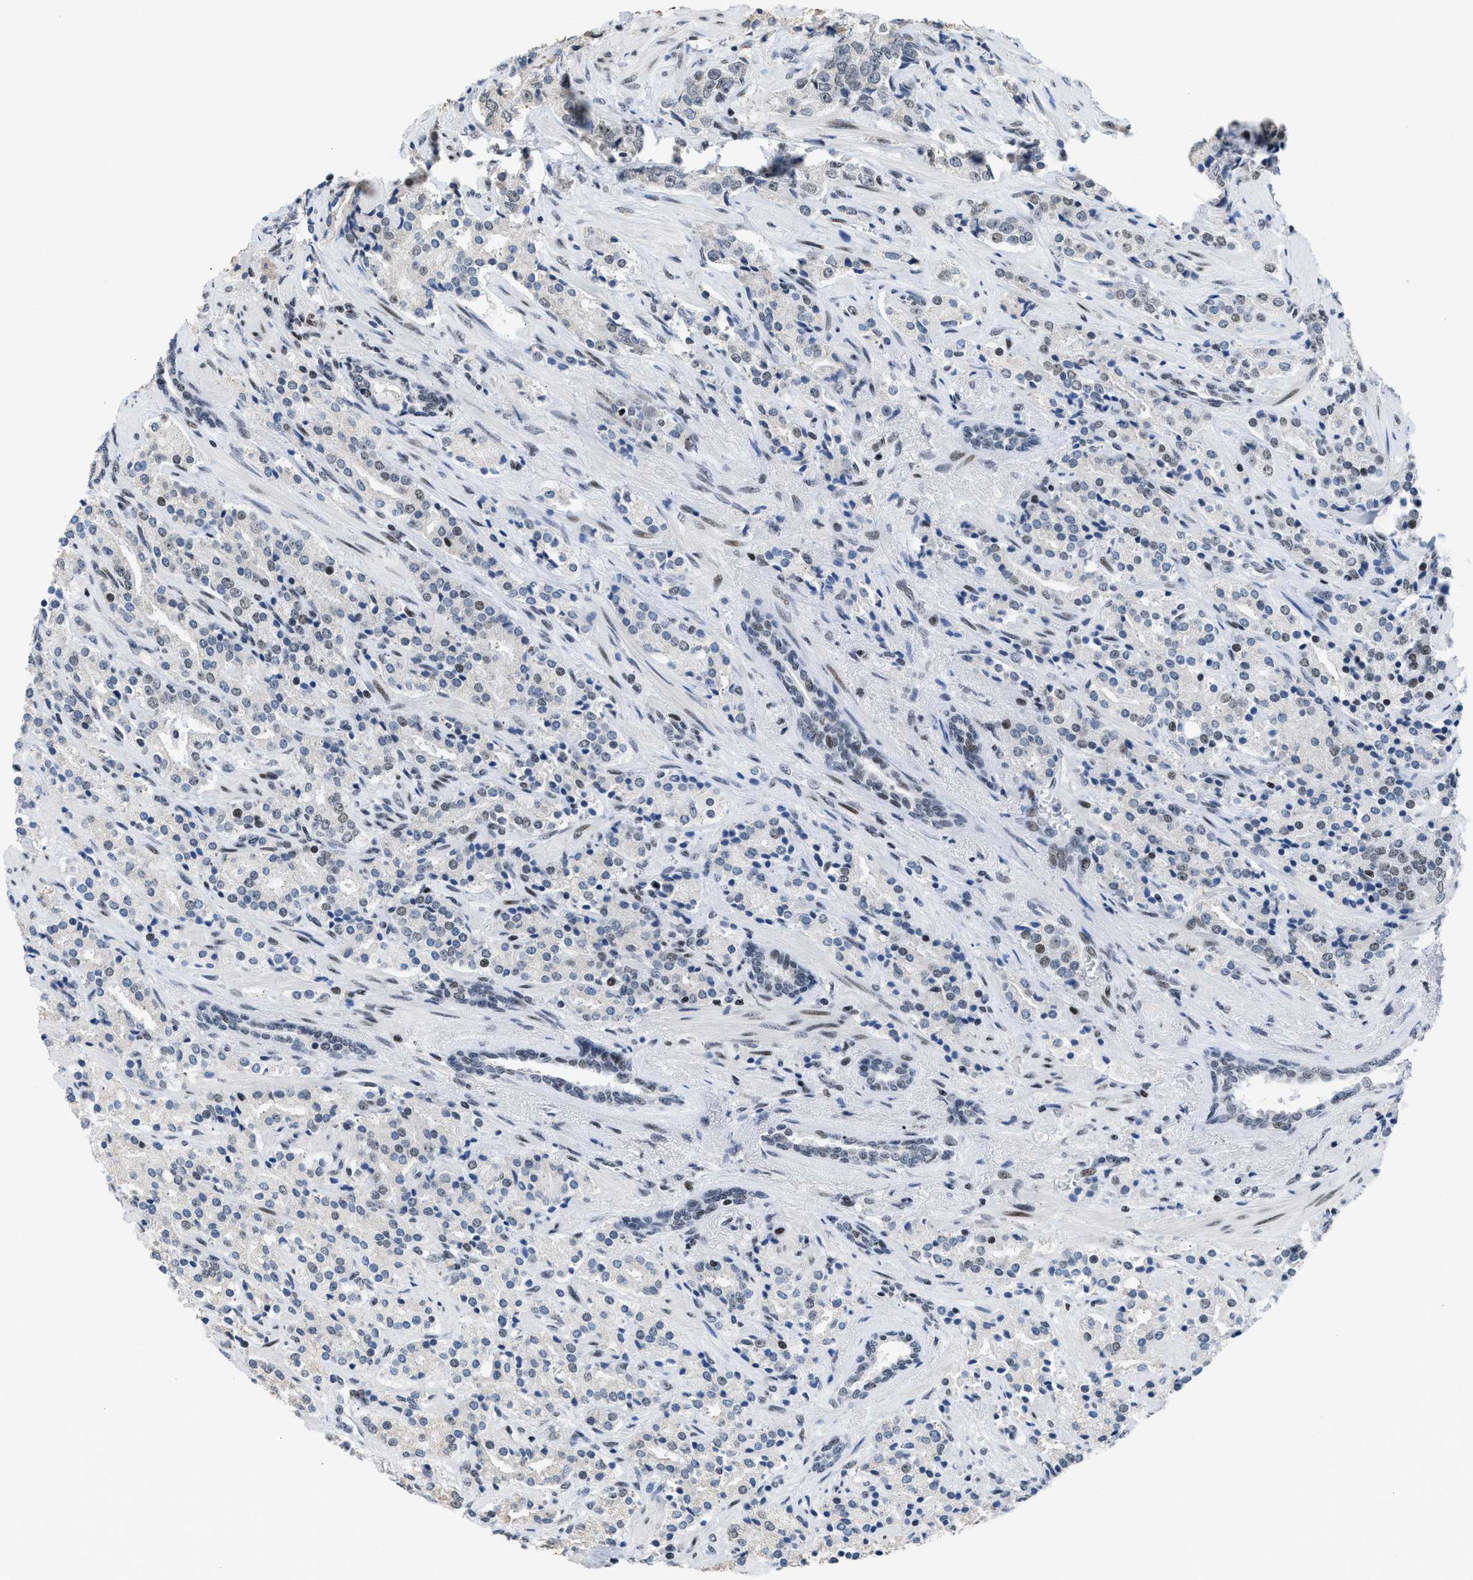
{"staining": {"intensity": "weak", "quantity": "25%-75%", "location": "nuclear"}, "tissue": "prostate cancer", "cell_type": "Tumor cells", "image_type": "cancer", "snomed": [{"axis": "morphology", "description": "Adenocarcinoma, High grade"}, {"axis": "topography", "description": "Prostate"}], "caption": "Weak nuclear expression is identified in approximately 25%-75% of tumor cells in prostate adenocarcinoma (high-grade).", "gene": "TERF2IP", "patient": {"sex": "male", "age": 71}}